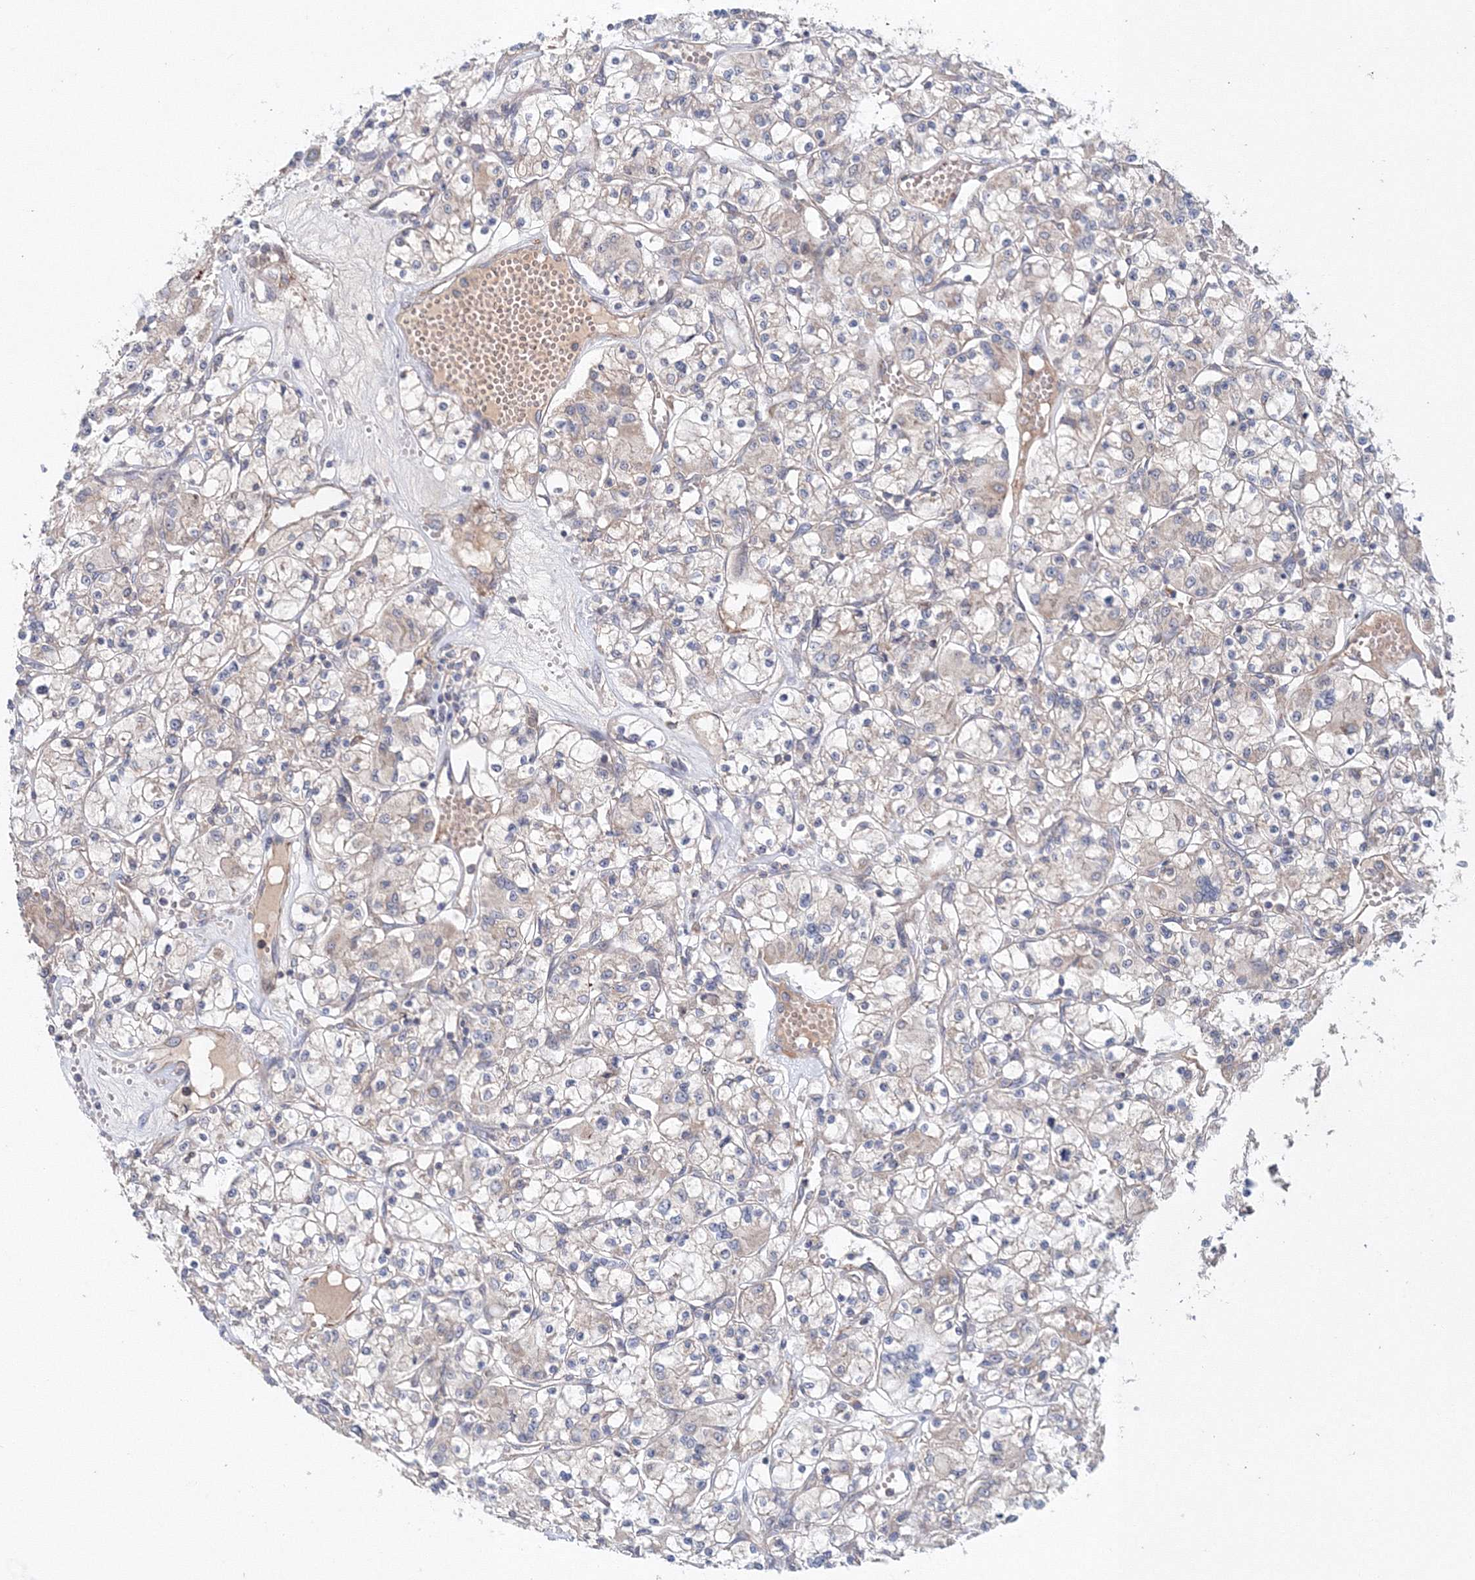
{"staining": {"intensity": "weak", "quantity": "<25%", "location": "cytoplasmic/membranous"}, "tissue": "renal cancer", "cell_type": "Tumor cells", "image_type": "cancer", "snomed": [{"axis": "morphology", "description": "Adenocarcinoma, NOS"}, {"axis": "topography", "description": "Kidney"}], "caption": "A histopathology image of renal cancer (adenocarcinoma) stained for a protein demonstrates no brown staining in tumor cells.", "gene": "NOA1", "patient": {"sex": "female", "age": 59}}